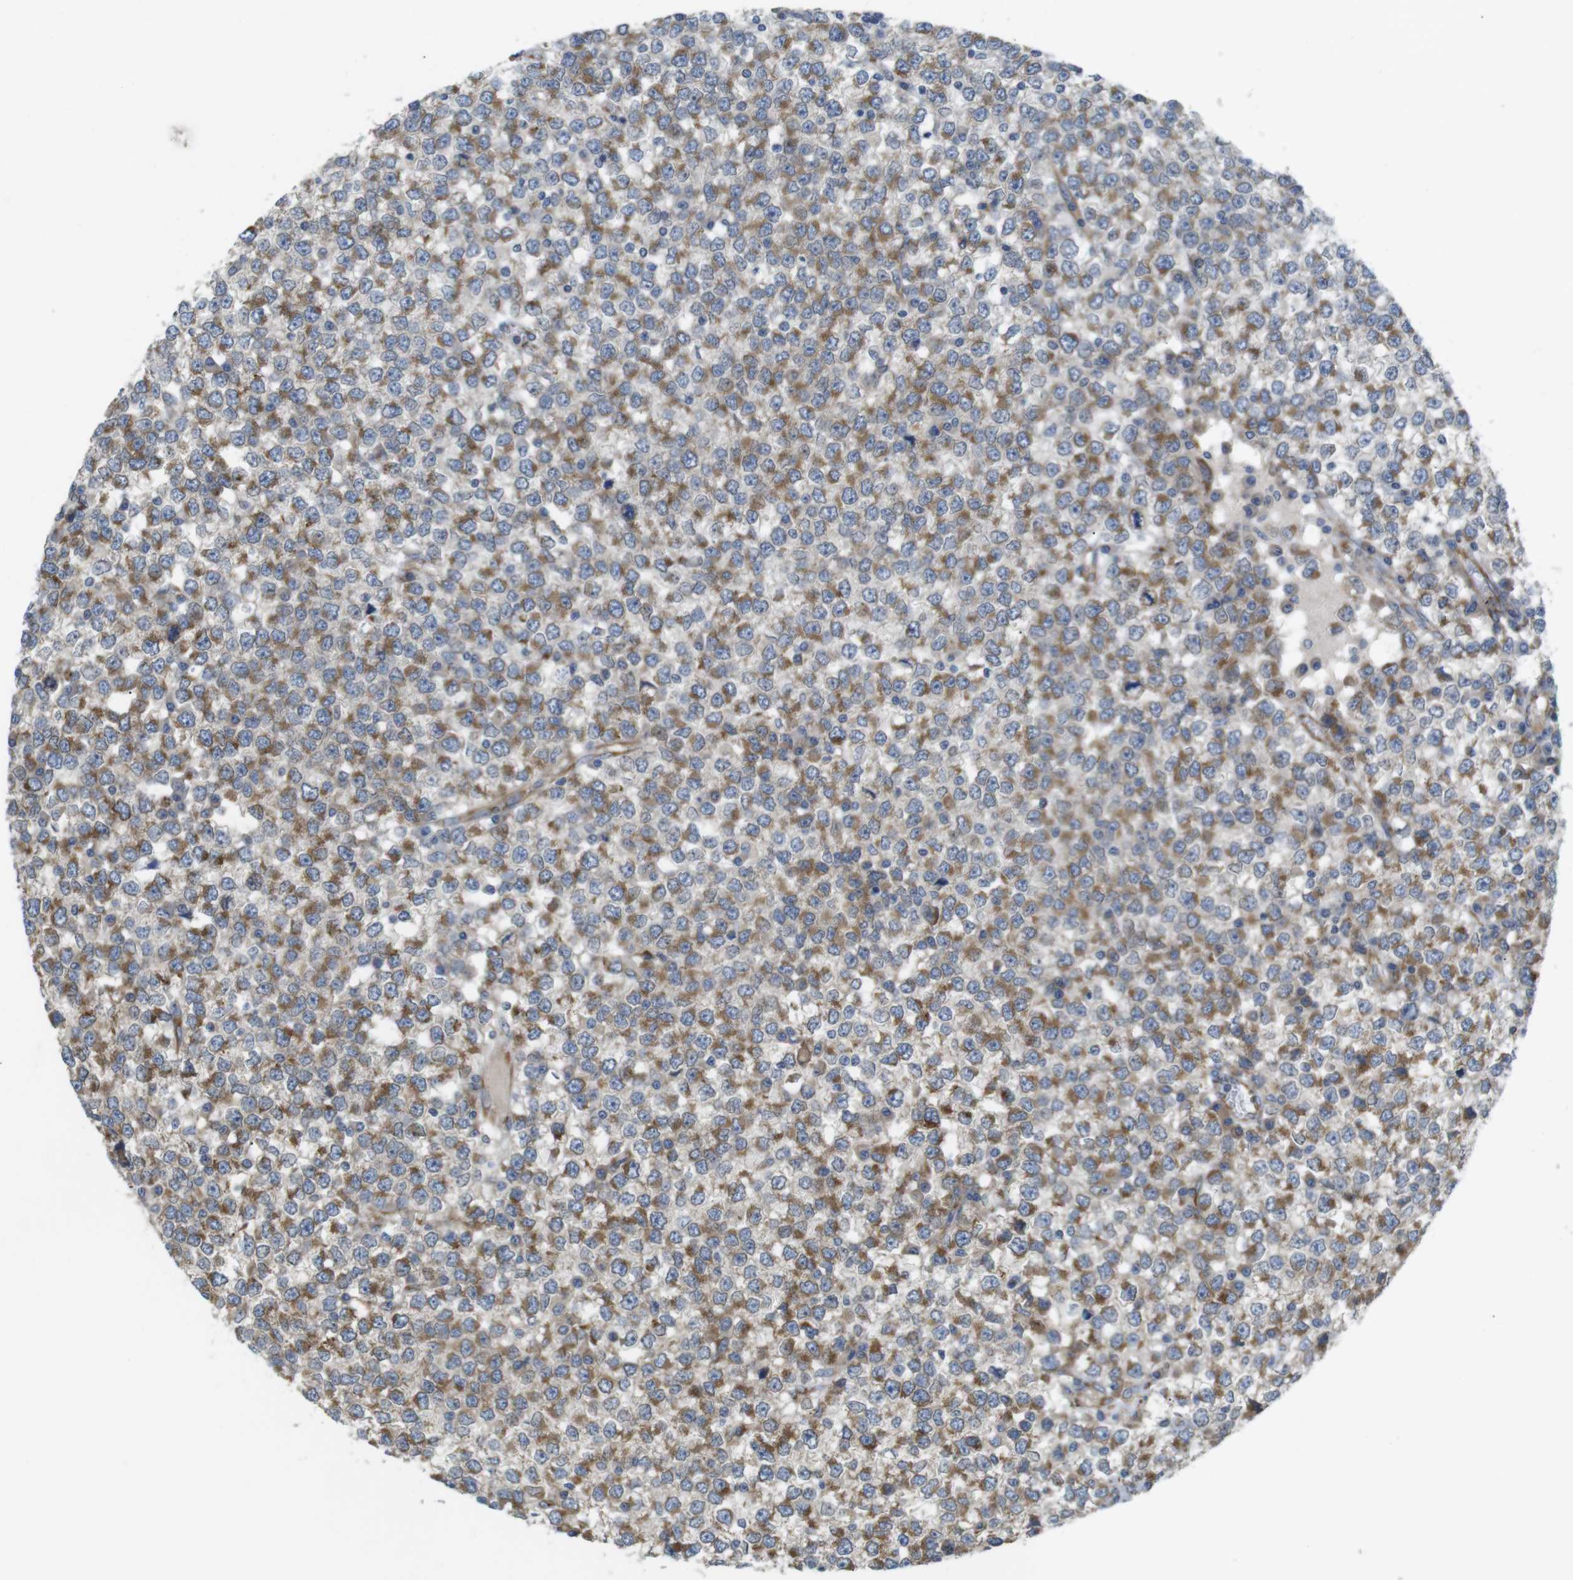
{"staining": {"intensity": "moderate", "quantity": ">75%", "location": "cytoplasmic/membranous"}, "tissue": "testis cancer", "cell_type": "Tumor cells", "image_type": "cancer", "snomed": [{"axis": "morphology", "description": "Seminoma, NOS"}, {"axis": "topography", "description": "Testis"}], "caption": "DAB immunohistochemical staining of human testis cancer (seminoma) displays moderate cytoplasmic/membranous protein expression in about >75% of tumor cells. (Stains: DAB in brown, nuclei in blue, Microscopy: brightfield microscopy at high magnification).", "gene": "PCNX2", "patient": {"sex": "male", "age": 65}}